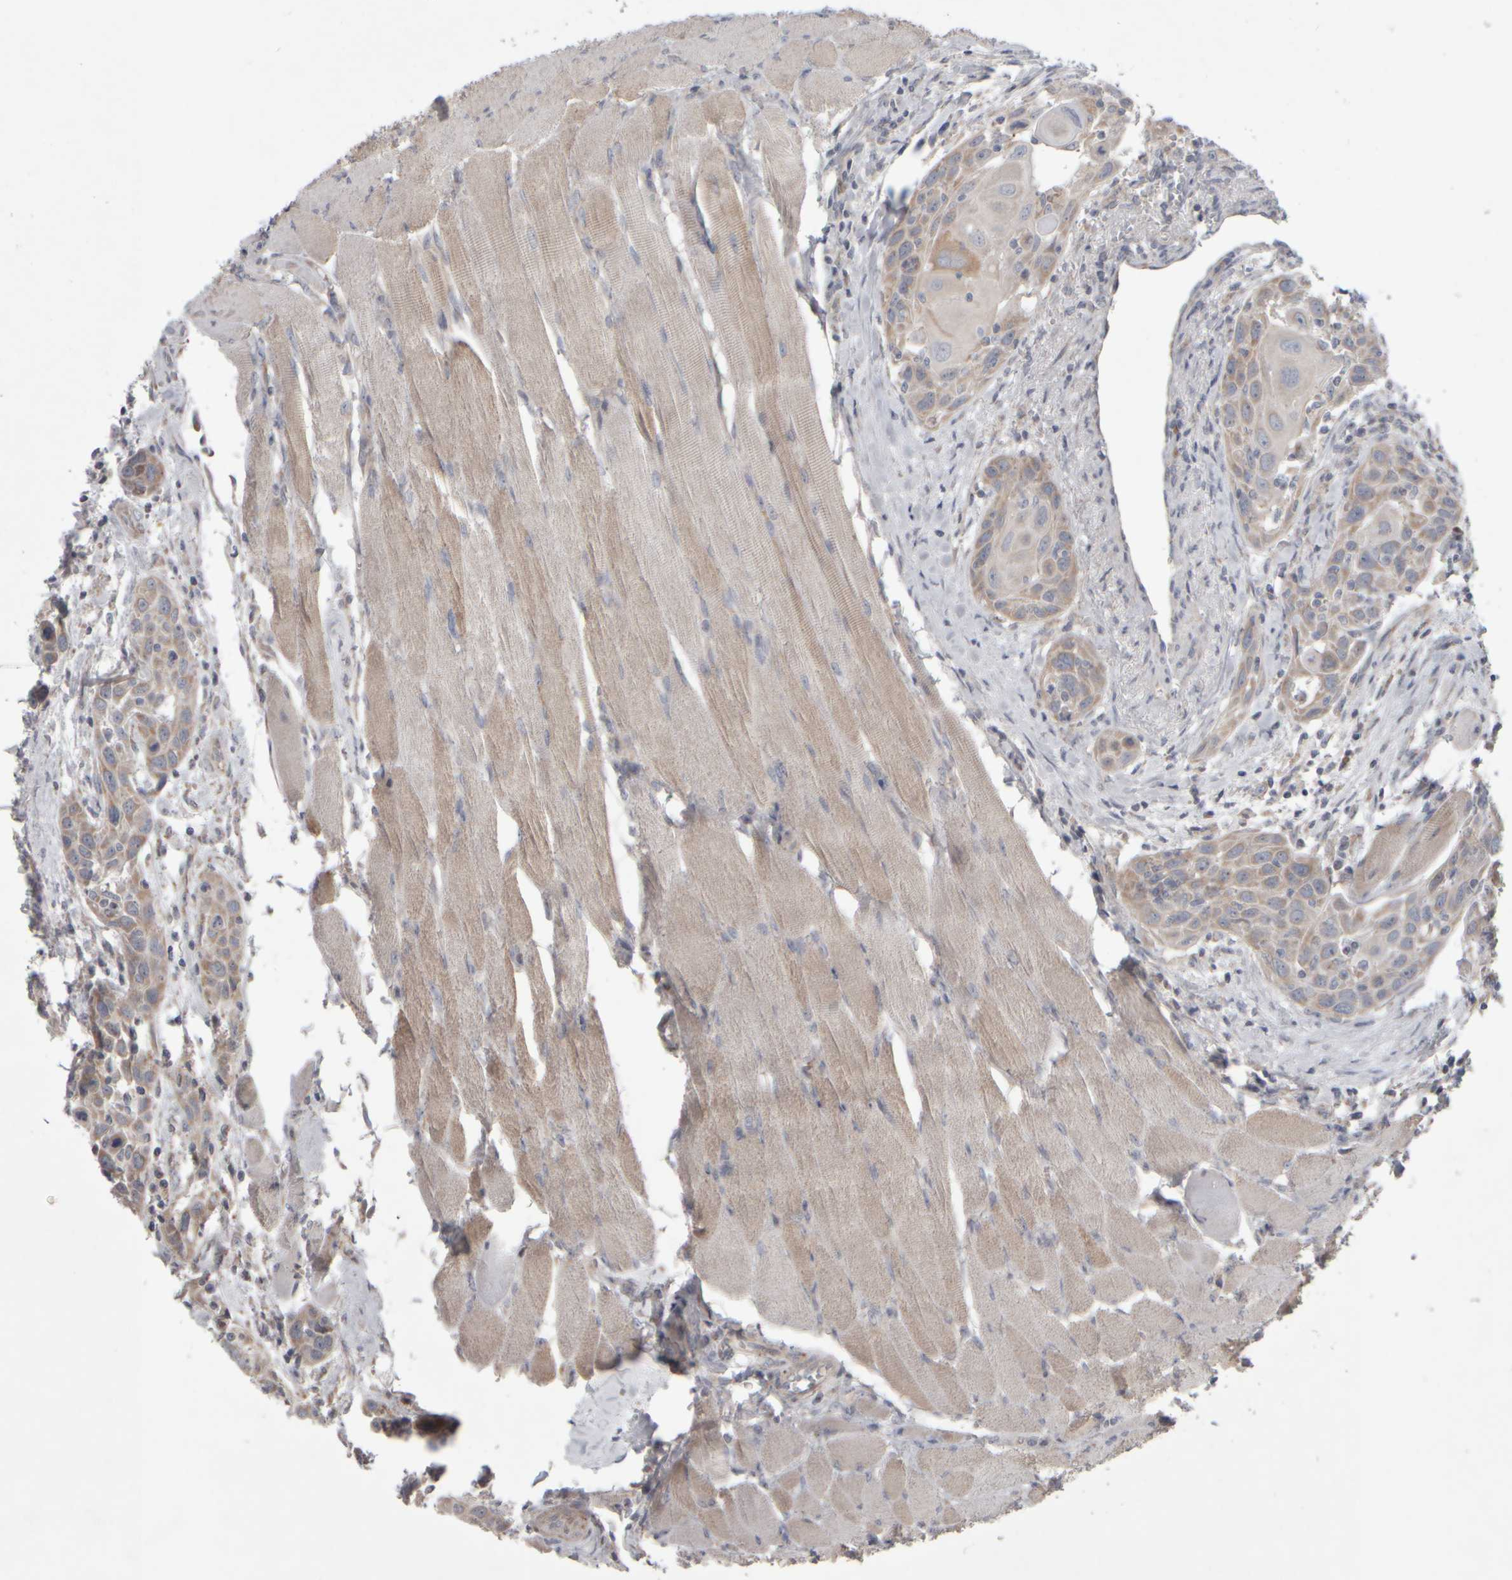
{"staining": {"intensity": "weak", "quantity": ">75%", "location": "cytoplasmic/membranous"}, "tissue": "head and neck cancer", "cell_type": "Tumor cells", "image_type": "cancer", "snomed": [{"axis": "morphology", "description": "Squamous cell carcinoma, NOS"}, {"axis": "topography", "description": "Oral tissue"}, {"axis": "topography", "description": "Head-Neck"}], "caption": "Head and neck cancer (squamous cell carcinoma) stained with a brown dye reveals weak cytoplasmic/membranous positive positivity in about >75% of tumor cells.", "gene": "SCO1", "patient": {"sex": "female", "age": 50}}